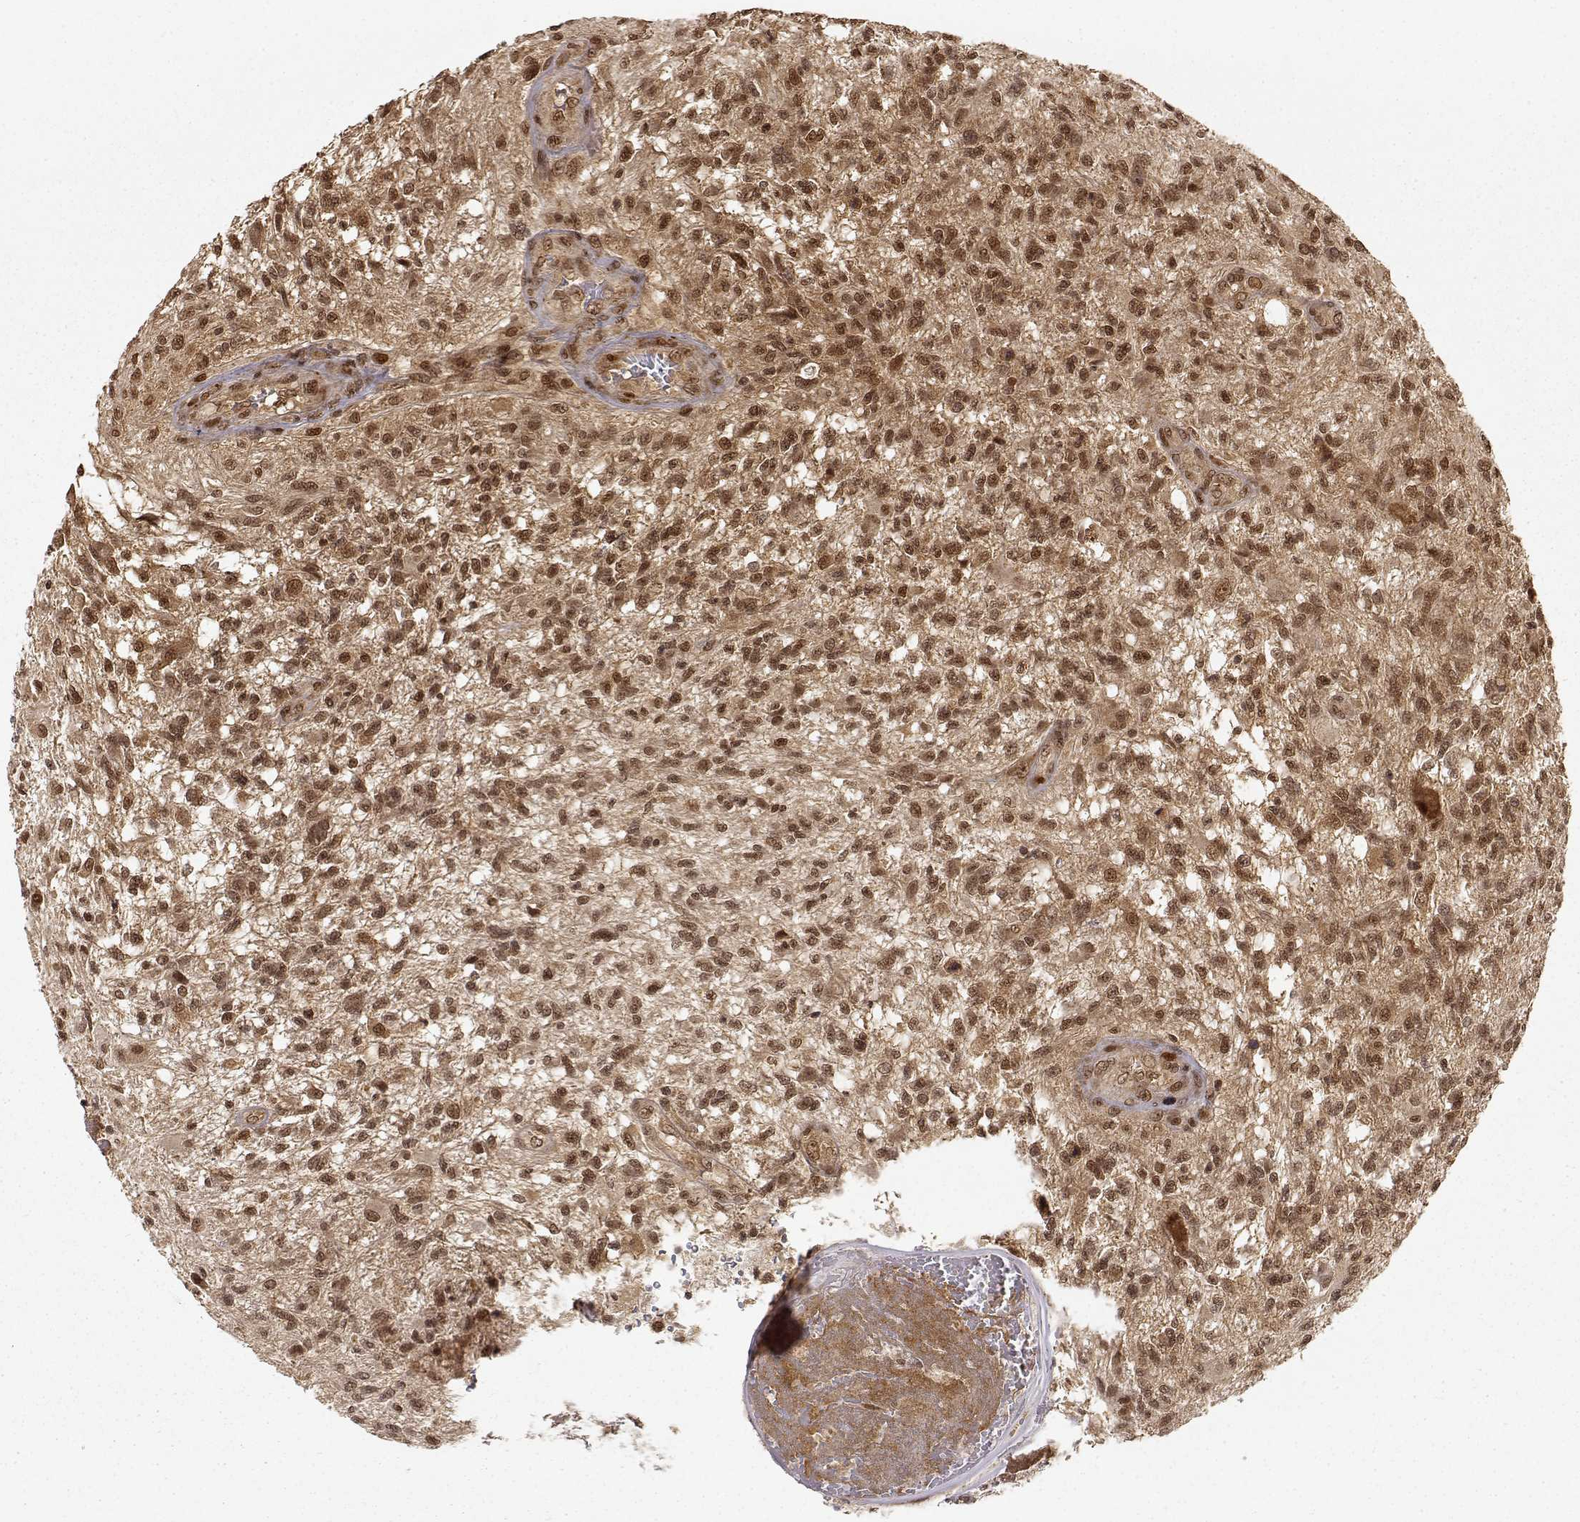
{"staining": {"intensity": "strong", "quantity": ">75%", "location": "cytoplasmic/membranous,nuclear"}, "tissue": "glioma", "cell_type": "Tumor cells", "image_type": "cancer", "snomed": [{"axis": "morphology", "description": "Glioma, malignant, High grade"}, {"axis": "topography", "description": "Brain"}], "caption": "A photomicrograph showing strong cytoplasmic/membranous and nuclear staining in about >75% of tumor cells in malignant glioma (high-grade), as visualized by brown immunohistochemical staining.", "gene": "MAEA", "patient": {"sex": "male", "age": 56}}